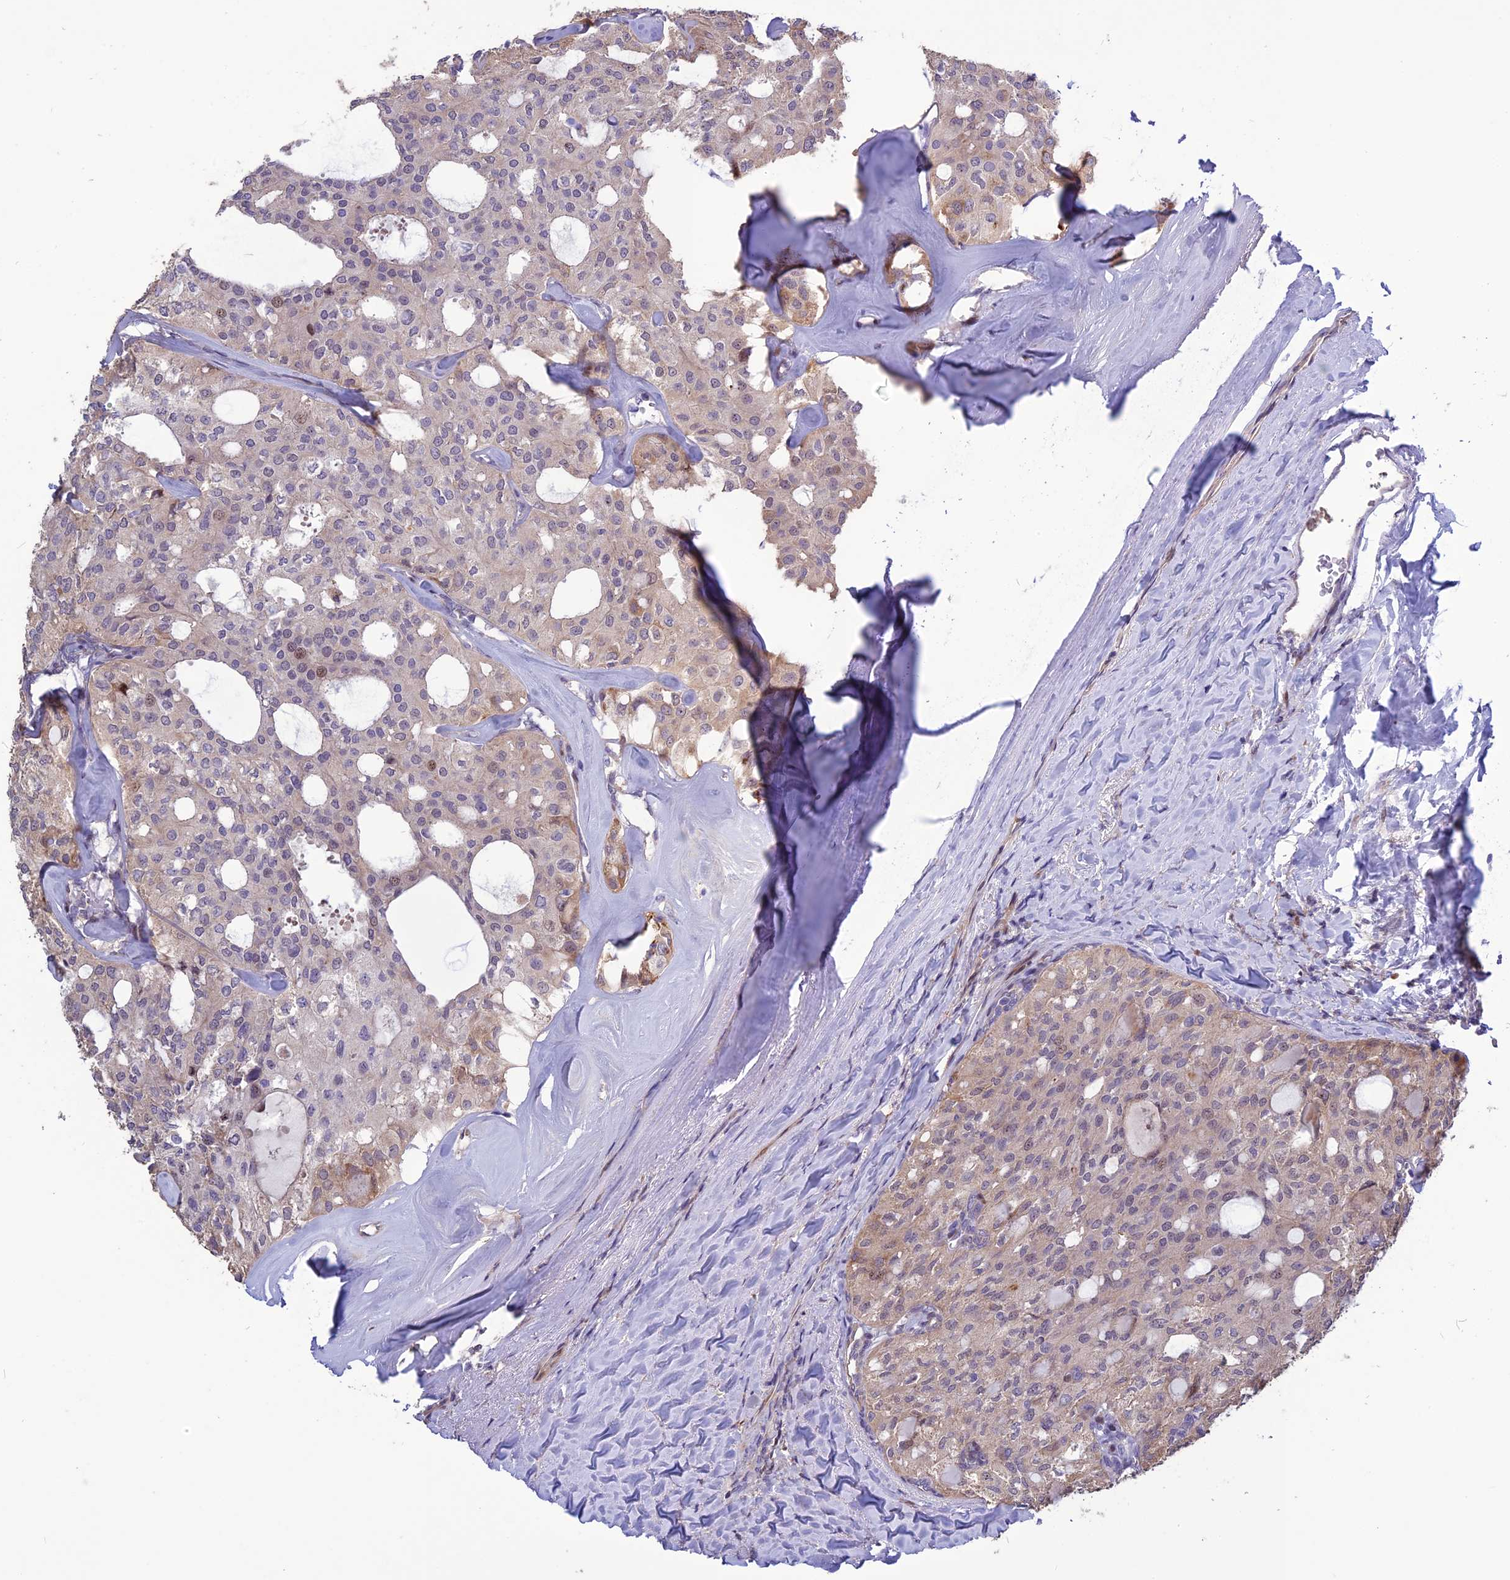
{"staining": {"intensity": "moderate", "quantity": "<25%", "location": "cytoplasmic/membranous,nuclear"}, "tissue": "thyroid cancer", "cell_type": "Tumor cells", "image_type": "cancer", "snomed": [{"axis": "morphology", "description": "Follicular adenoma carcinoma, NOS"}, {"axis": "topography", "description": "Thyroid gland"}], "caption": "Thyroid cancer stained with DAB immunohistochemistry shows low levels of moderate cytoplasmic/membranous and nuclear expression in approximately <25% of tumor cells.", "gene": "SPG21", "patient": {"sex": "male", "age": 75}}